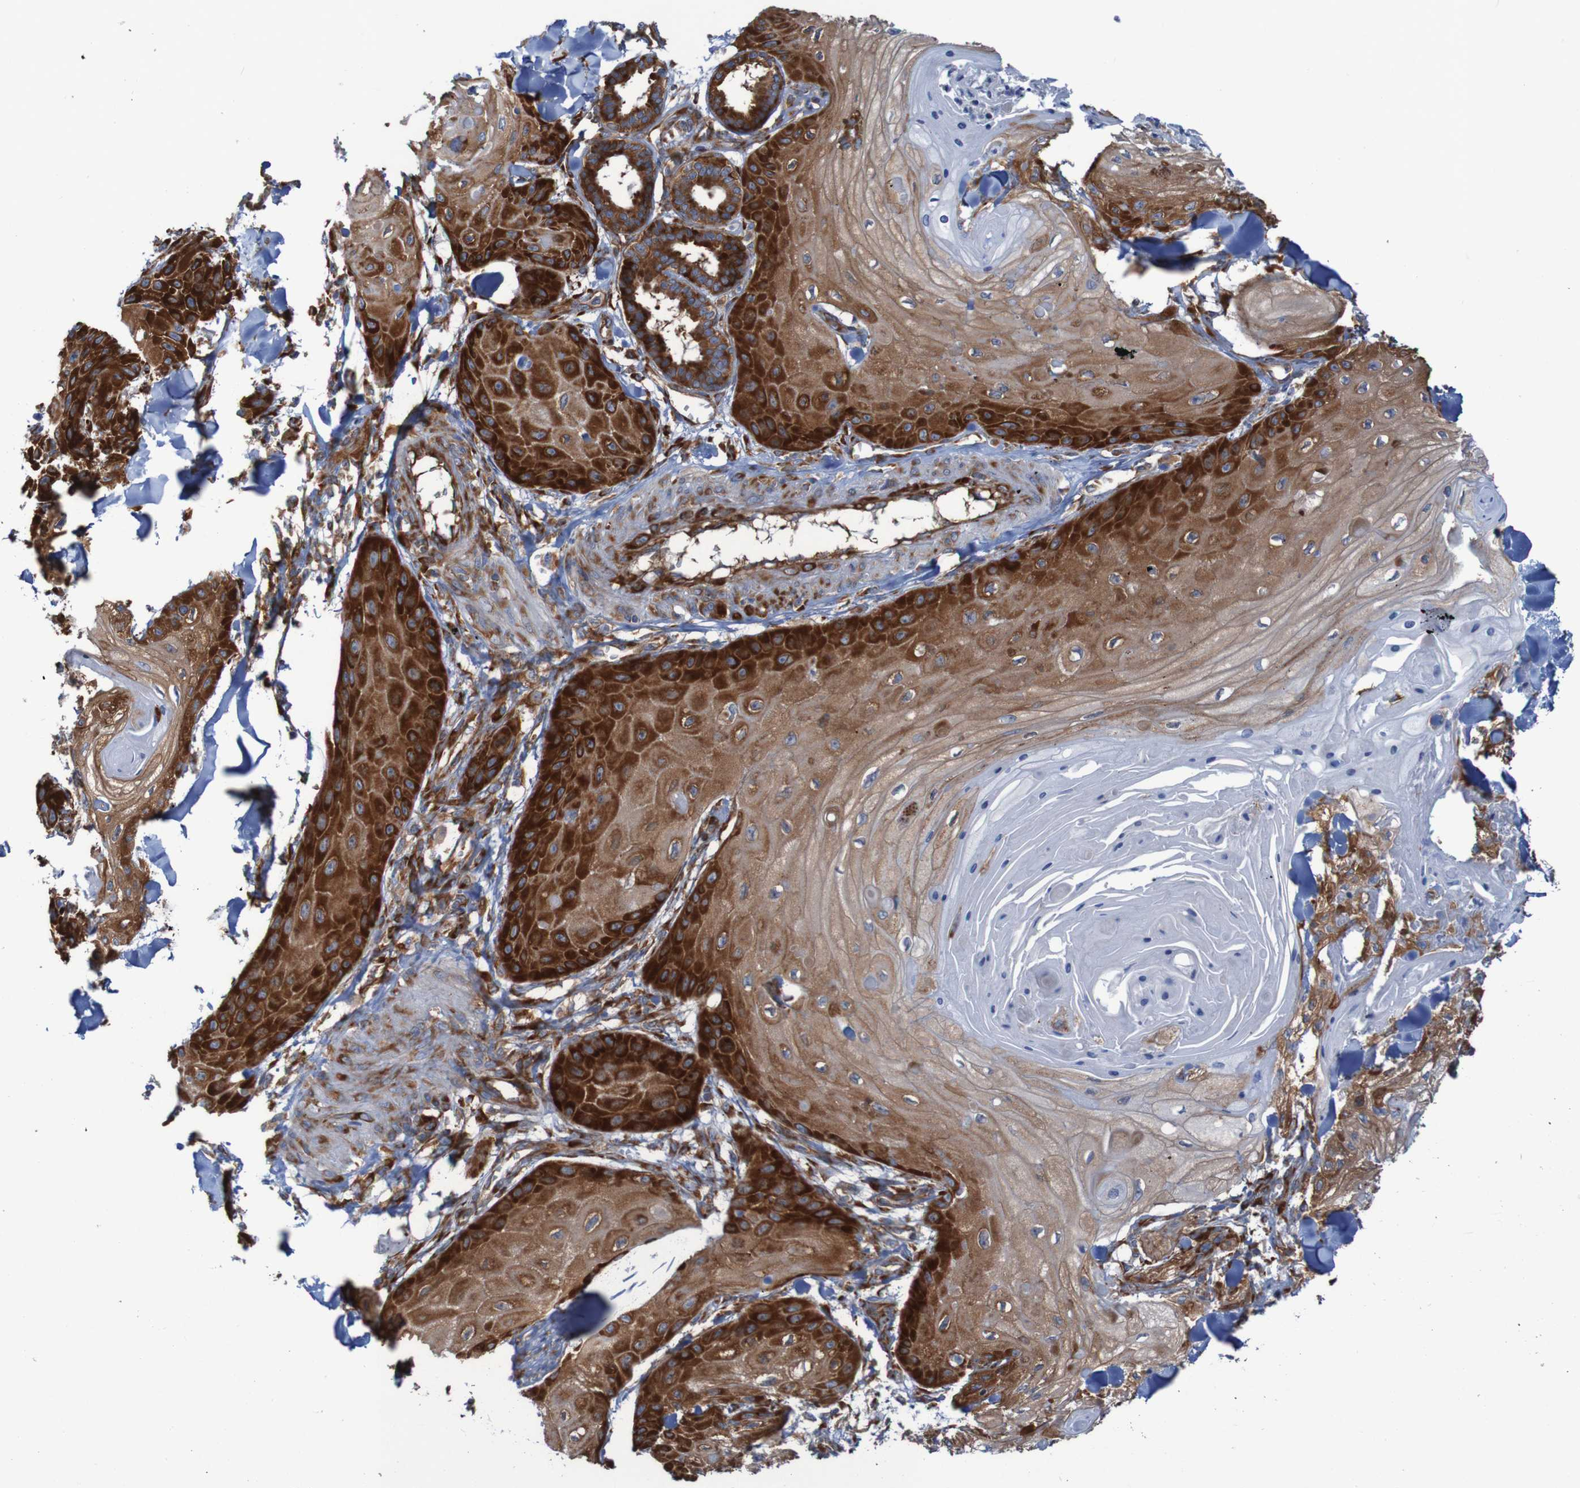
{"staining": {"intensity": "strong", "quantity": ">75%", "location": "cytoplasmic/membranous"}, "tissue": "skin cancer", "cell_type": "Tumor cells", "image_type": "cancer", "snomed": [{"axis": "morphology", "description": "Squamous cell carcinoma, NOS"}, {"axis": "topography", "description": "Skin"}], "caption": "A photomicrograph of human skin cancer (squamous cell carcinoma) stained for a protein displays strong cytoplasmic/membranous brown staining in tumor cells.", "gene": "RPL10", "patient": {"sex": "male", "age": 74}}